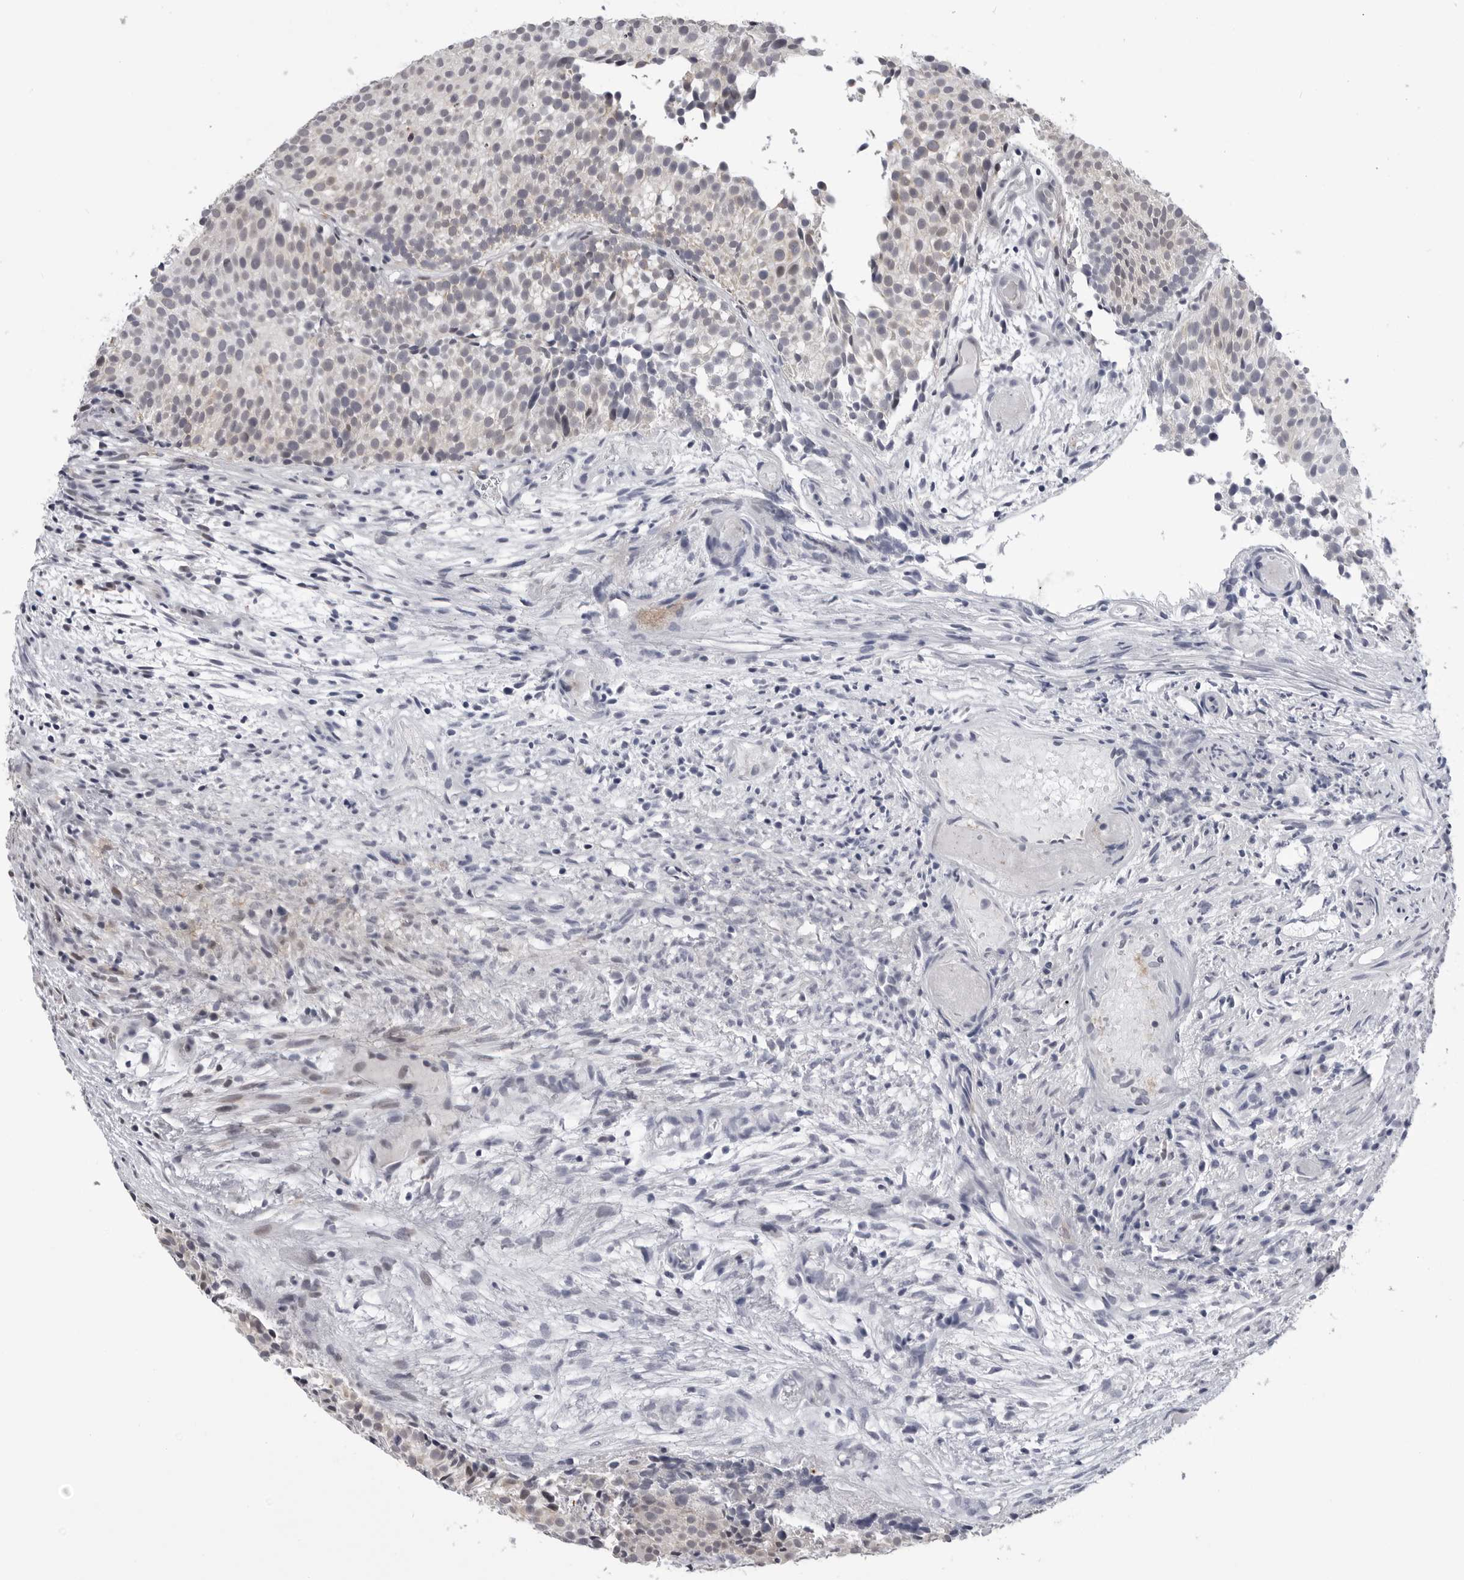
{"staining": {"intensity": "negative", "quantity": "none", "location": "none"}, "tissue": "urothelial cancer", "cell_type": "Tumor cells", "image_type": "cancer", "snomed": [{"axis": "morphology", "description": "Urothelial carcinoma, Low grade"}, {"axis": "topography", "description": "Urinary bladder"}], "caption": "The immunohistochemistry photomicrograph has no significant staining in tumor cells of low-grade urothelial carcinoma tissue.", "gene": "PNPO", "patient": {"sex": "male", "age": 86}}